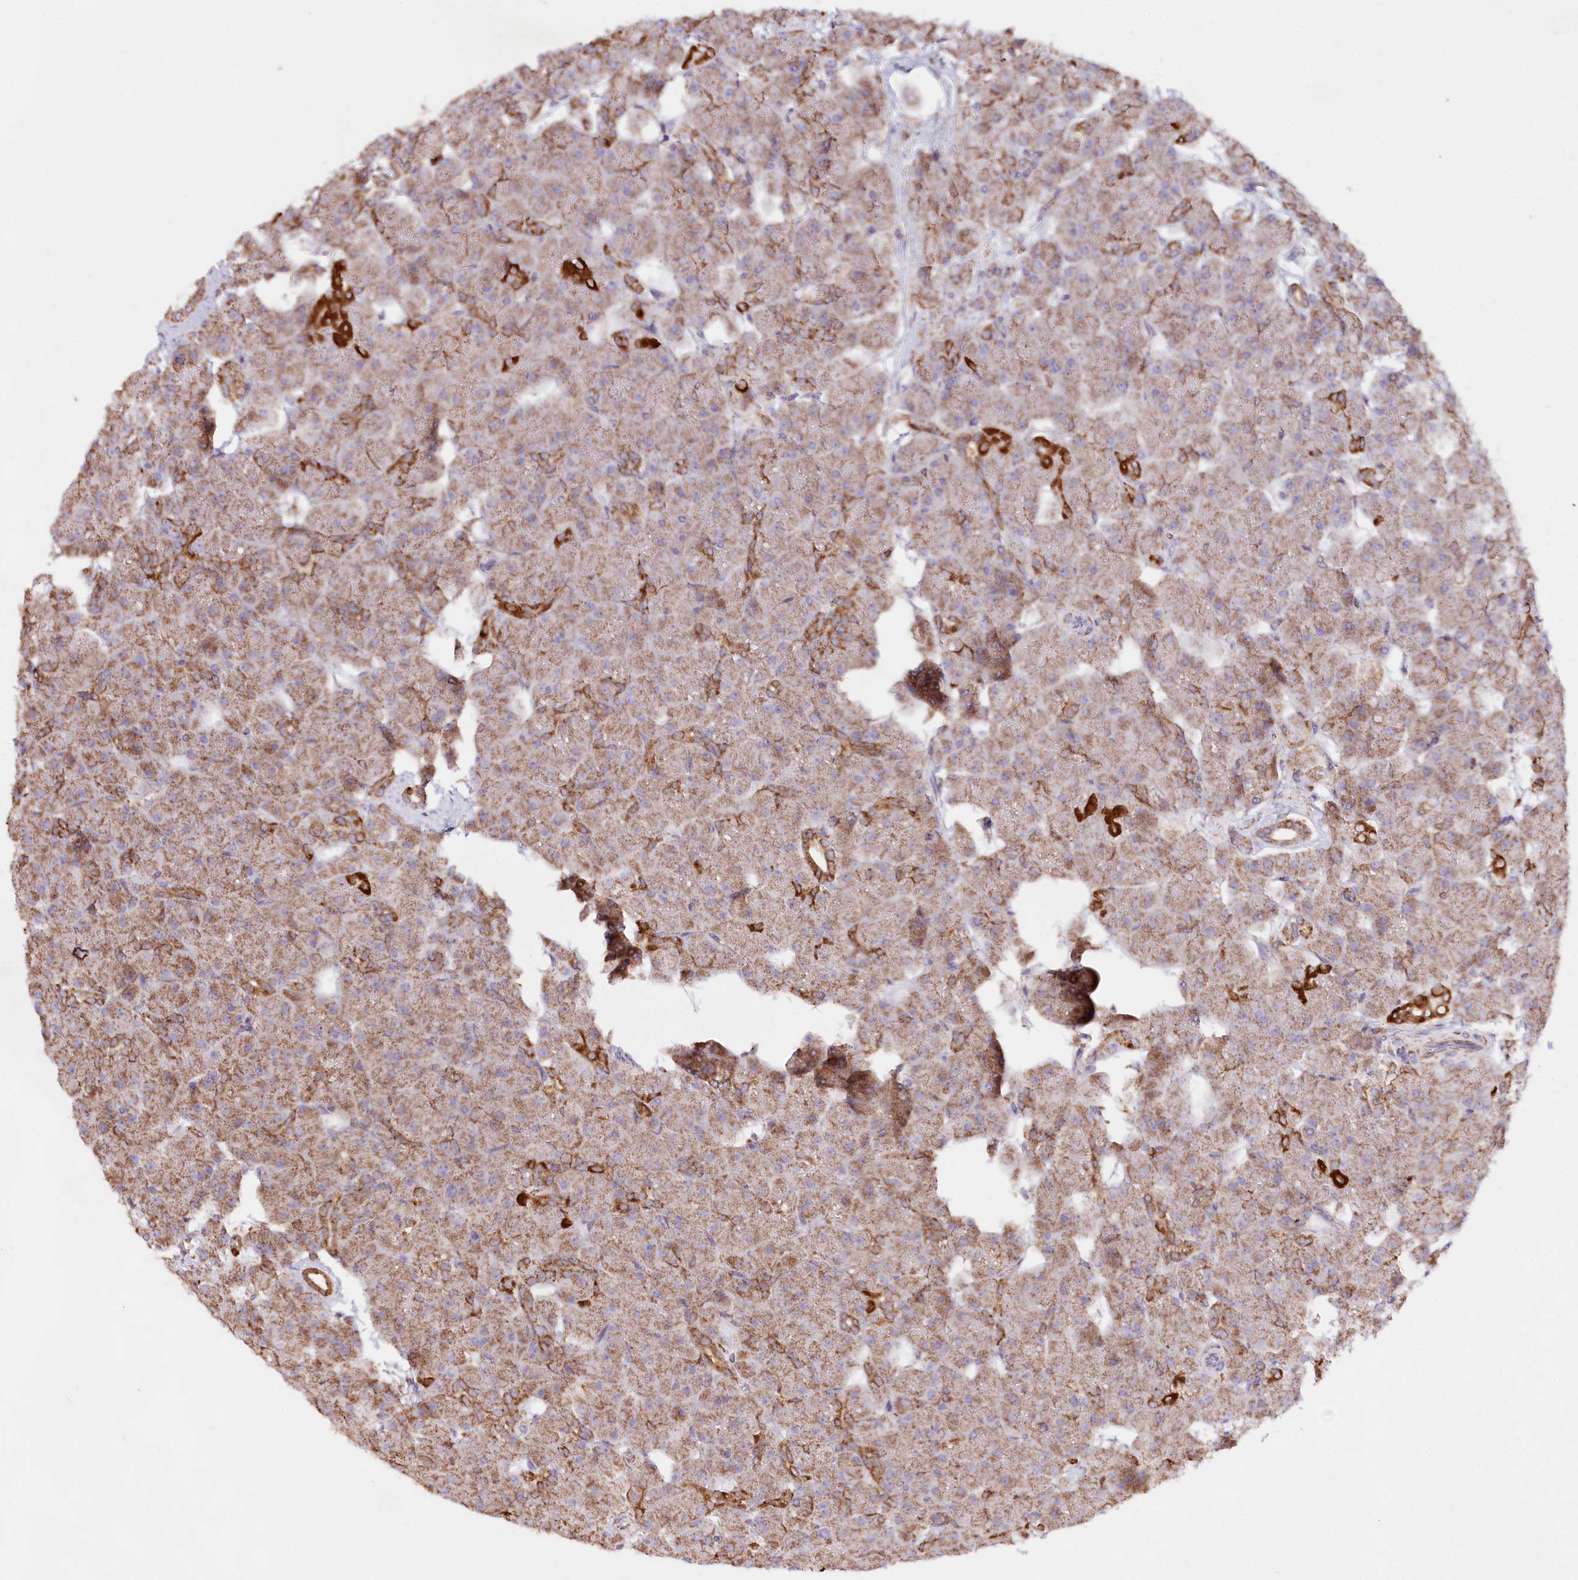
{"staining": {"intensity": "moderate", "quantity": ">75%", "location": "cytoplasmic/membranous"}, "tissue": "pancreas", "cell_type": "Exocrine glandular cells", "image_type": "normal", "snomed": [{"axis": "morphology", "description": "Normal tissue, NOS"}, {"axis": "topography", "description": "Pancreas"}], "caption": "Immunohistochemical staining of normal pancreas demonstrates medium levels of moderate cytoplasmic/membranous staining in about >75% of exocrine glandular cells. The staining was performed using DAB to visualize the protein expression in brown, while the nuclei were stained in blue with hematoxylin (Magnification: 20x).", "gene": "TASOR2", "patient": {"sex": "male", "age": 66}}